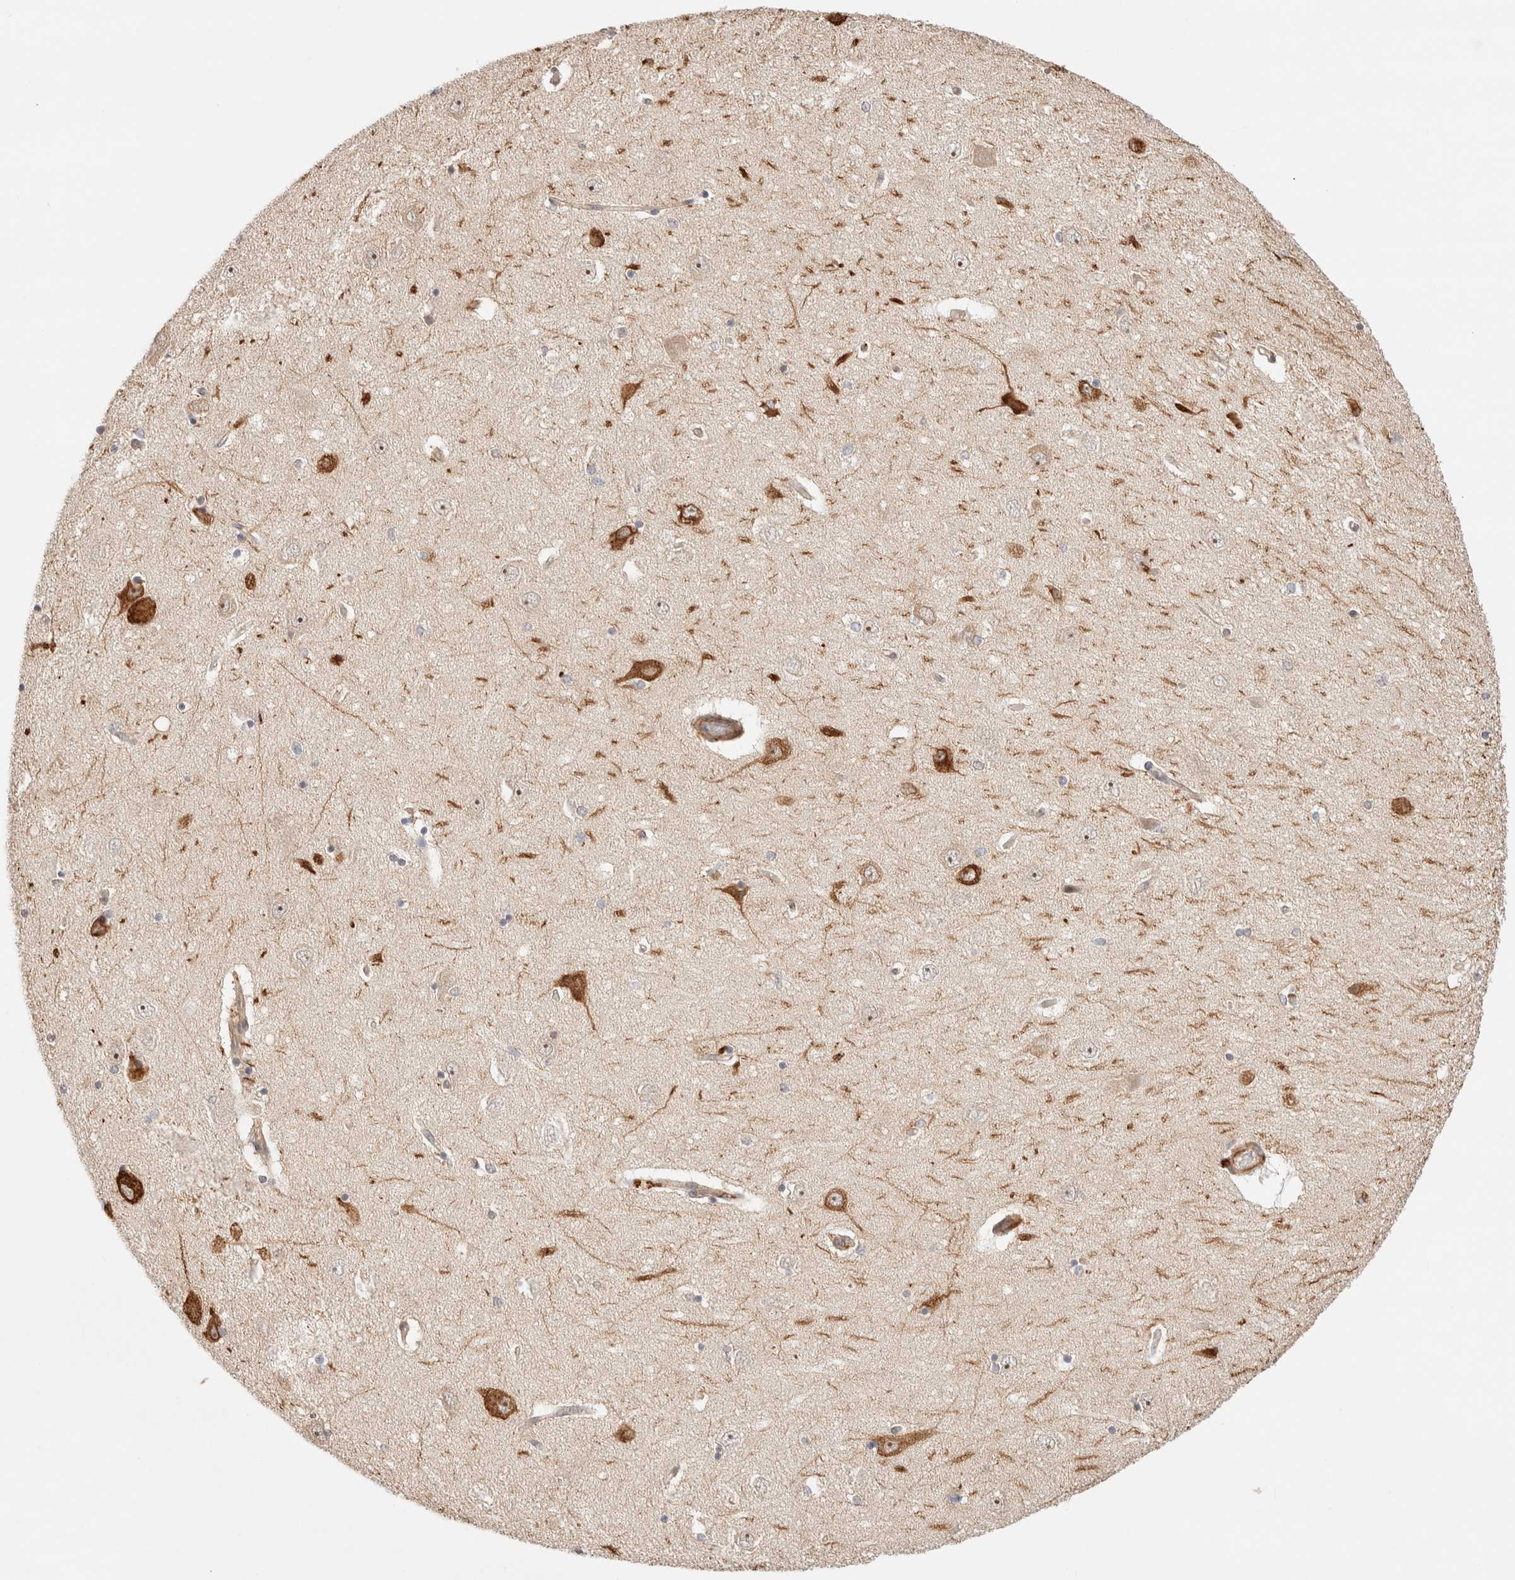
{"staining": {"intensity": "strong", "quantity": "<25%", "location": "cytoplasmic/membranous"}, "tissue": "hippocampus", "cell_type": "Glial cells", "image_type": "normal", "snomed": [{"axis": "morphology", "description": "Normal tissue, NOS"}, {"axis": "topography", "description": "Hippocampus"}], "caption": "Immunohistochemistry (DAB) staining of normal hippocampus displays strong cytoplasmic/membranous protein expression in about <25% of glial cells.", "gene": "RRP15", "patient": {"sex": "female", "age": 54}}